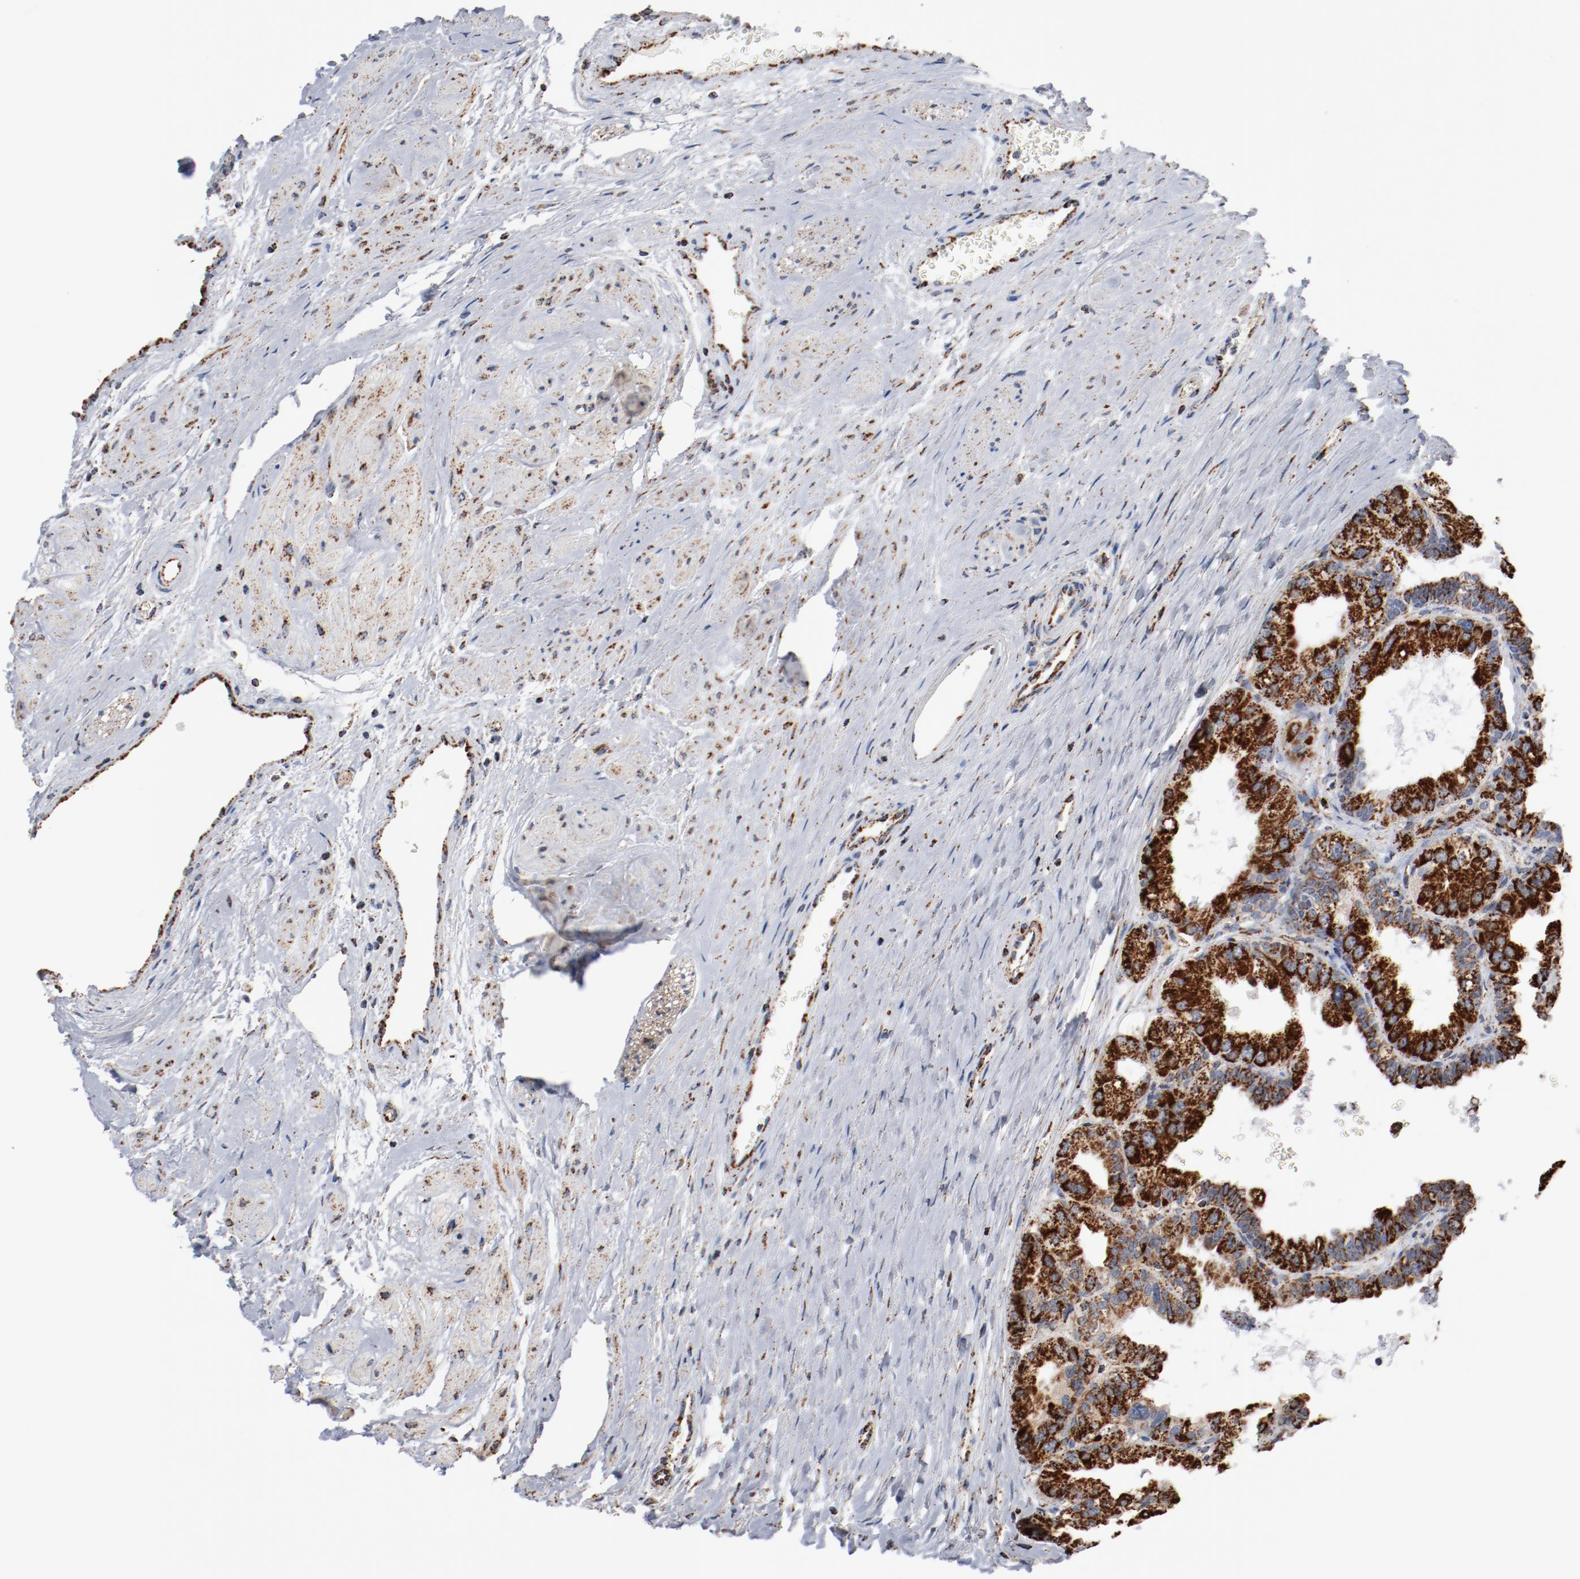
{"staining": {"intensity": "strong", "quantity": ">75%", "location": "cytoplasmic/membranous"}, "tissue": "prostate", "cell_type": "Glandular cells", "image_type": "normal", "snomed": [{"axis": "morphology", "description": "Normal tissue, NOS"}, {"axis": "topography", "description": "Prostate"}], "caption": "A high amount of strong cytoplasmic/membranous staining is identified in approximately >75% of glandular cells in normal prostate. The protein of interest is stained brown, and the nuclei are stained in blue (DAB (3,3'-diaminobenzidine) IHC with brightfield microscopy, high magnification).", "gene": "NDUFS4", "patient": {"sex": "male", "age": 60}}